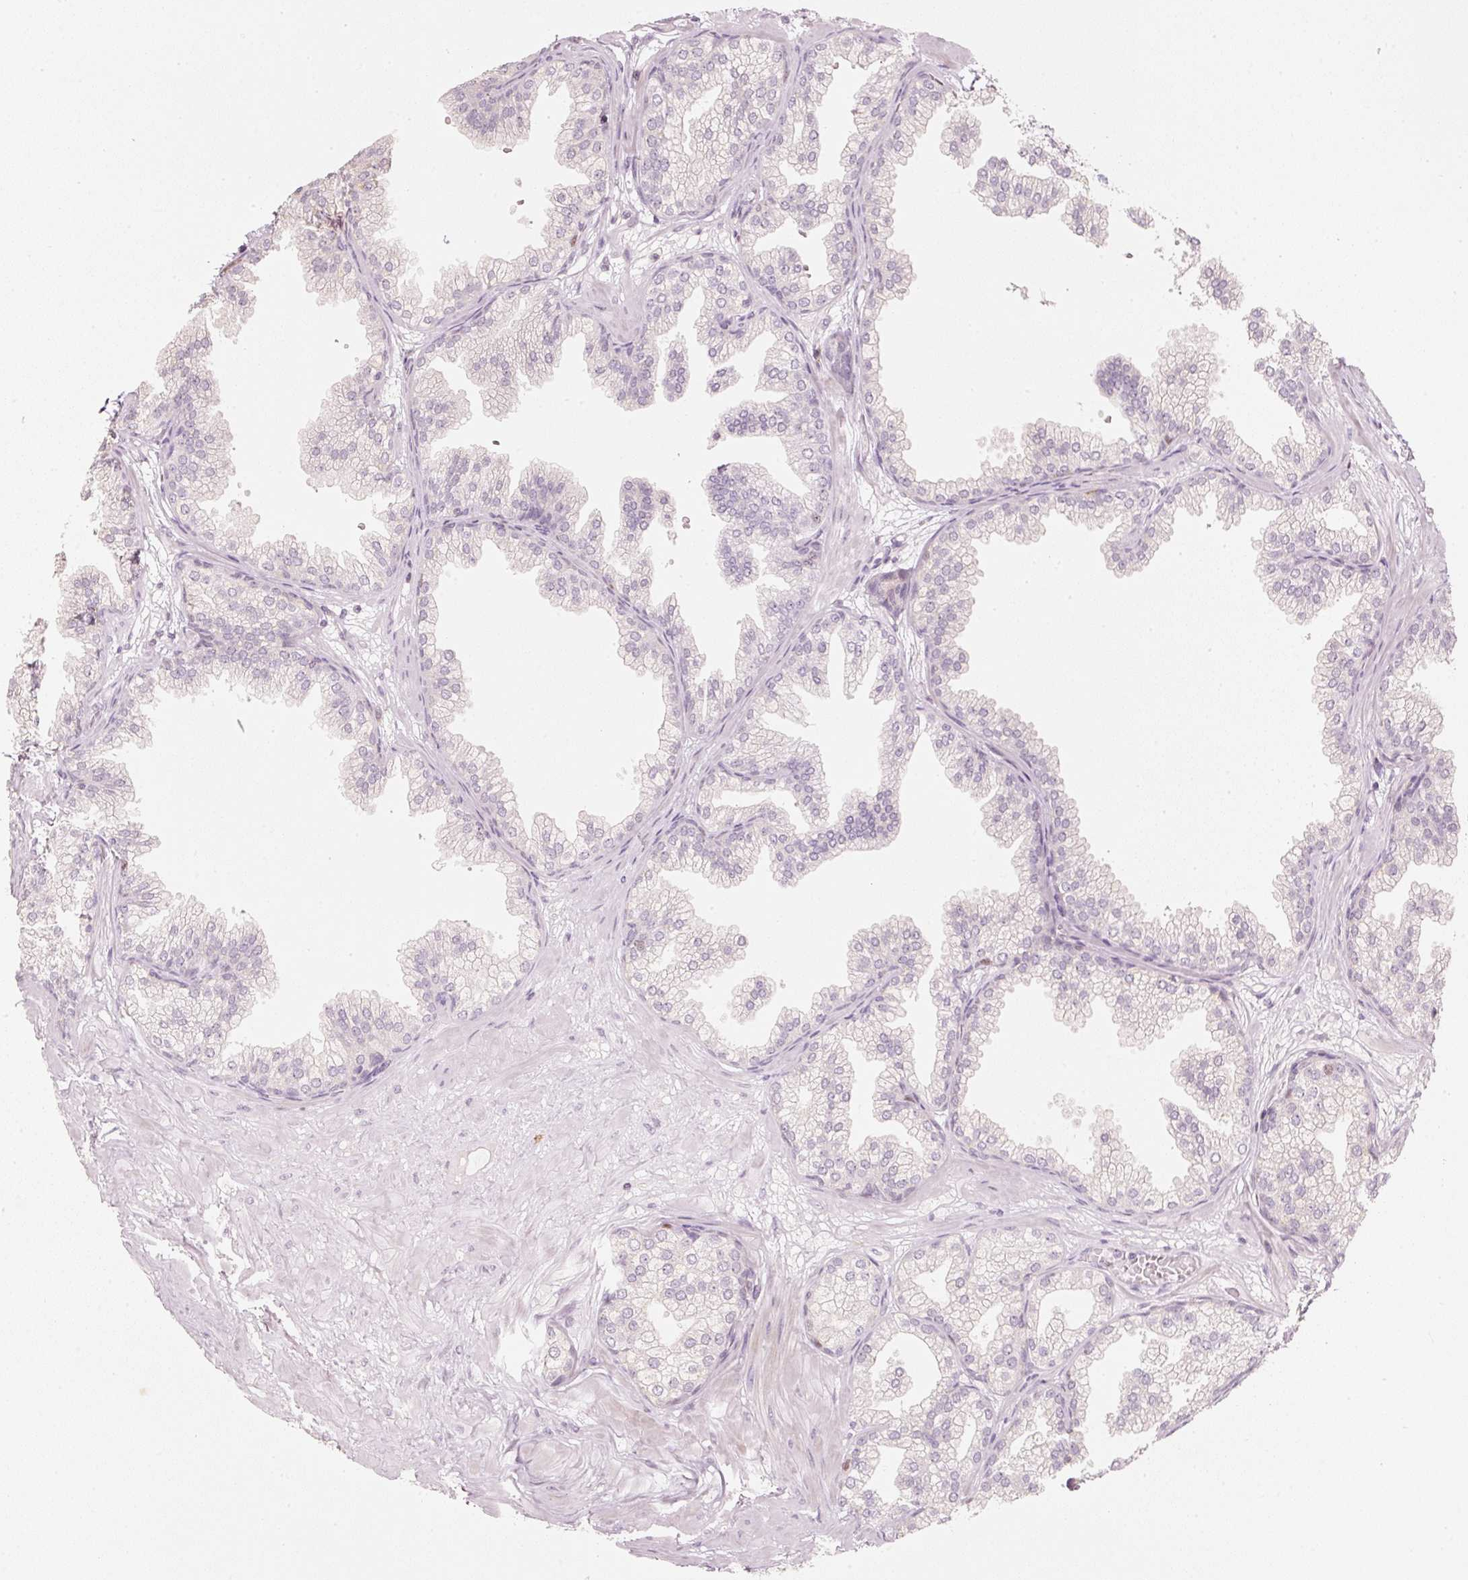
{"staining": {"intensity": "negative", "quantity": "none", "location": "none"}, "tissue": "prostate", "cell_type": "Glandular cells", "image_type": "normal", "snomed": [{"axis": "morphology", "description": "Normal tissue, NOS"}, {"axis": "topography", "description": "Prostate"}], "caption": "IHC of normal human prostate reveals no expression in glandular cells.", "gene": "TREX2", "patient": {"sex": "male", "age": 37}}